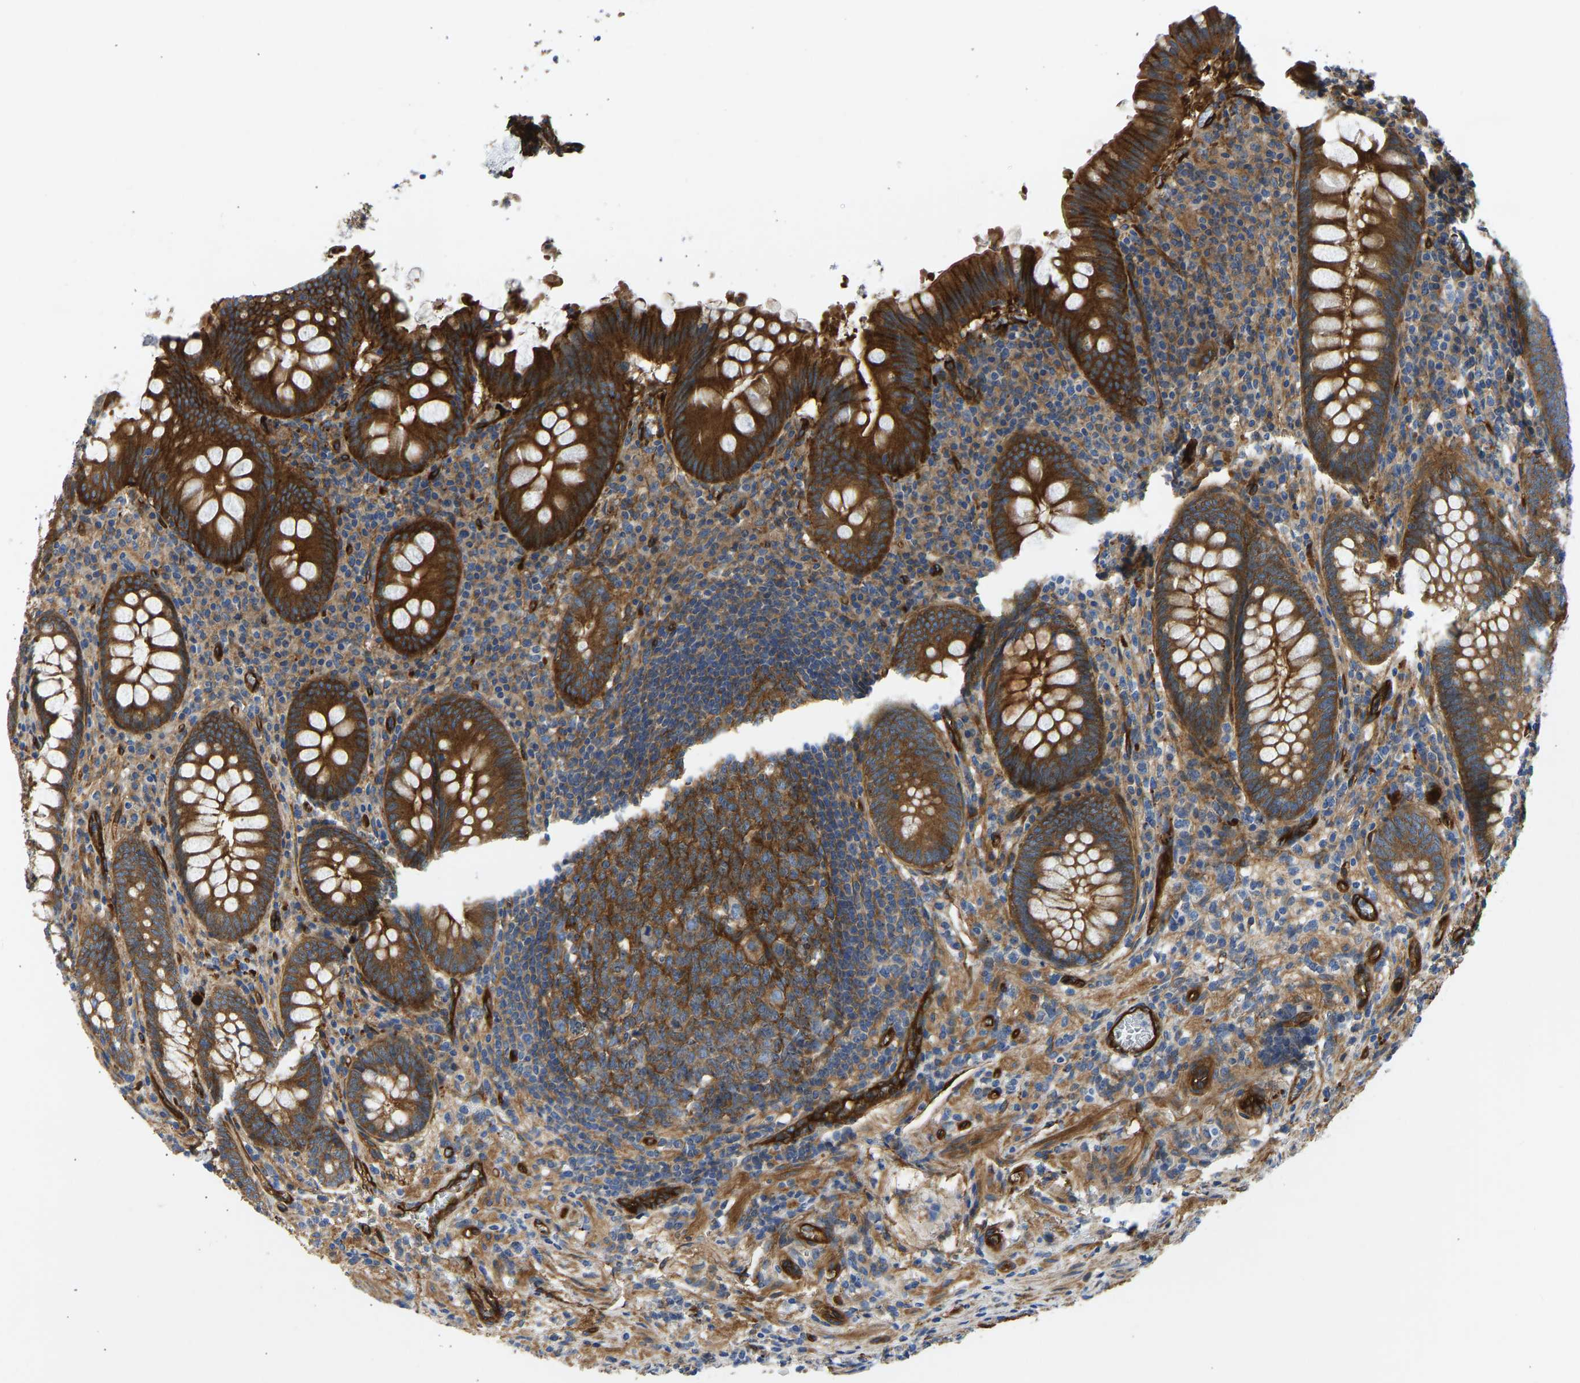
{"staining": {"intensity": "strong", "quantity": ">75%", "location": "cytoplasmic/membranous"}, "tissue": "appendix", "cell_type": "Glandular cells", "image_type": "normal", "snomed": [{"axis": "morphology", "description": "Normal tissue, NOS"}, {"axis": "topography", "description": "Appendix"}], "caption": "This image shows immunohistochemistry (IHC) staining of benign human appendix, with high strong cytoplasmic/membranous staining in about >75% of glandular cells.", "gene": "MYO1C", "patient": {"sex": "male", "age": 56}}